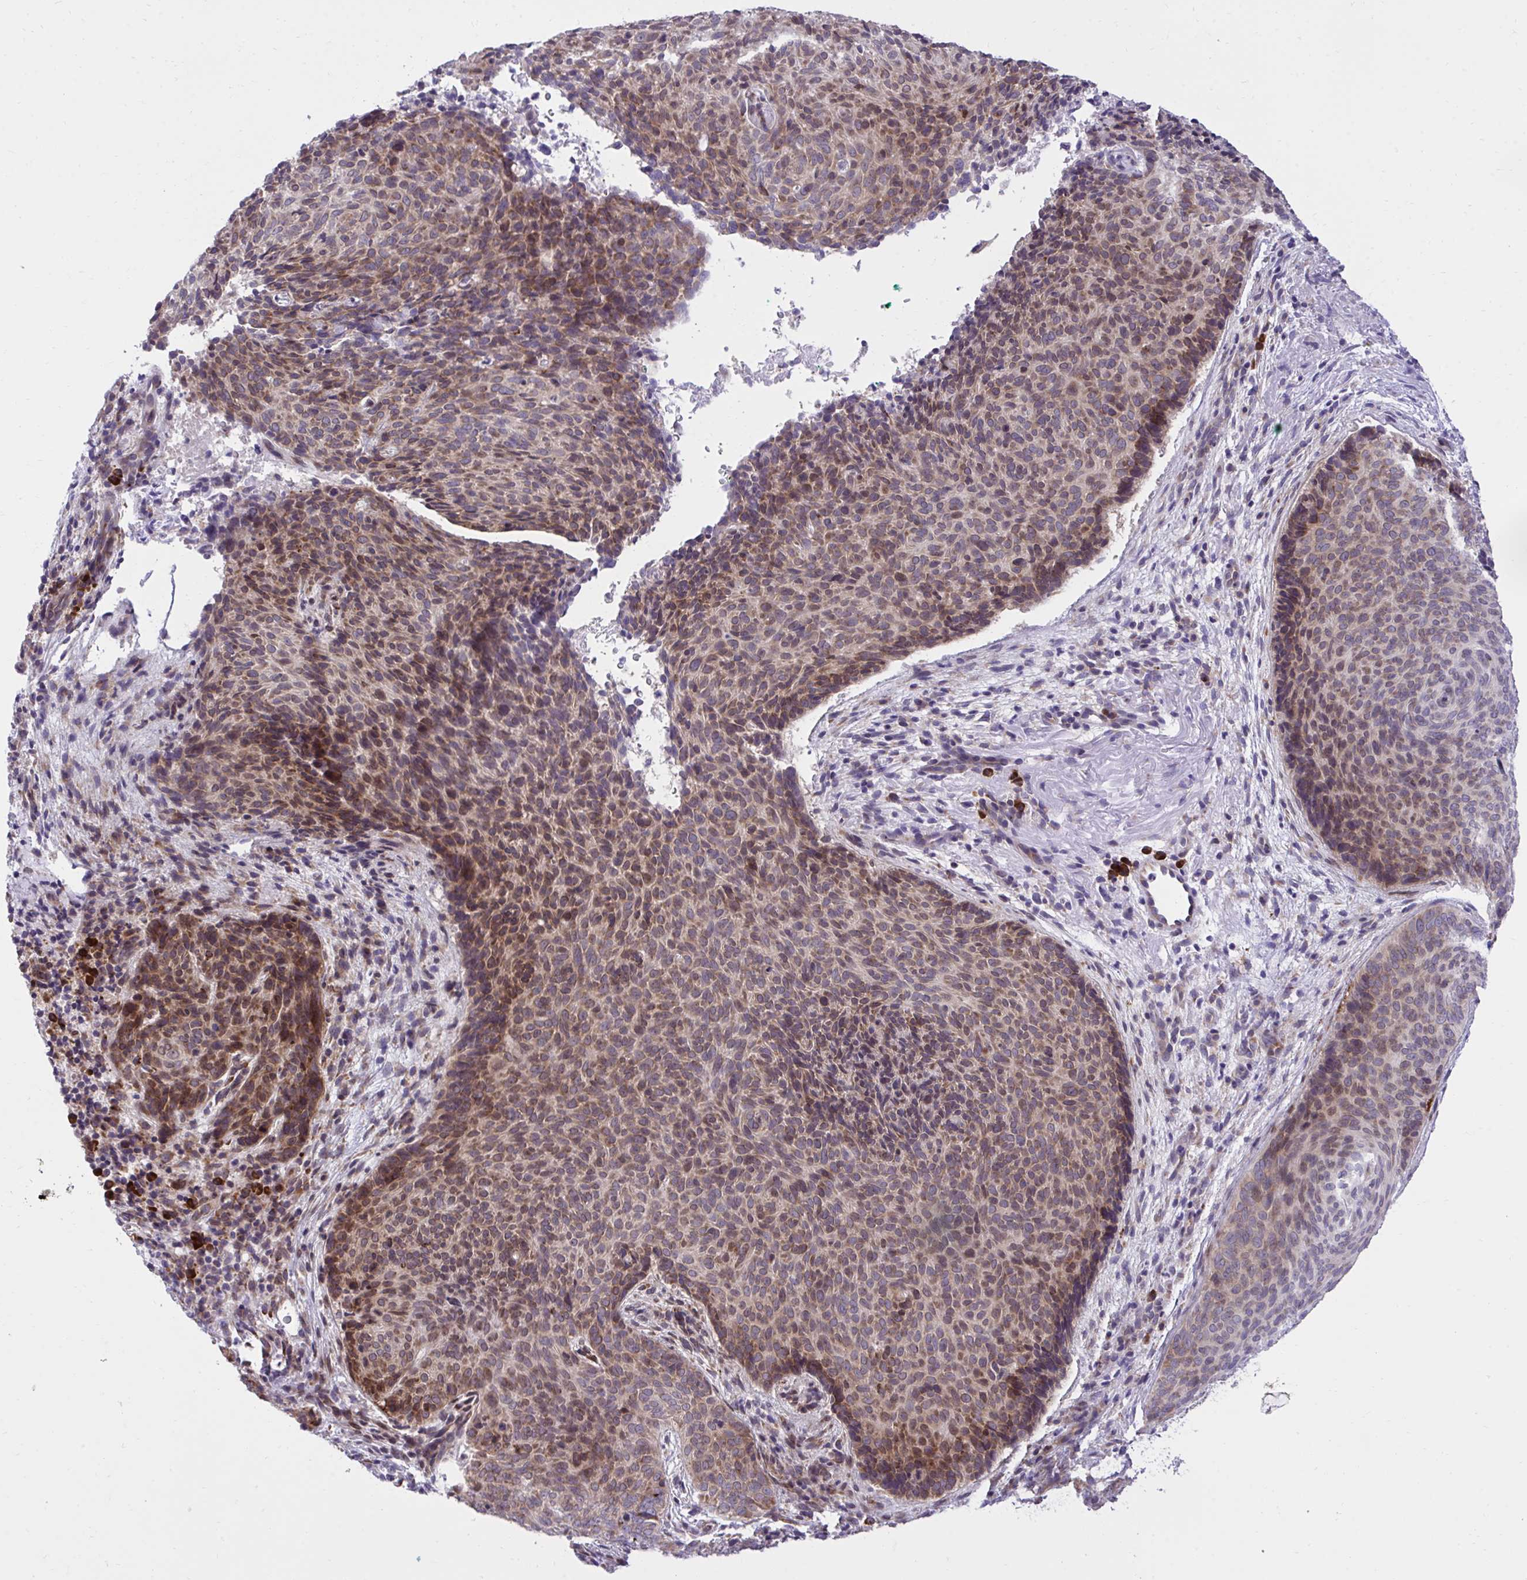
{"staining": {"intensity": "moderate", "quantity": ">75%", "location": "cytoplasmic/membranous"}, "tissue": "skin cancer", "cell_type": "Tumor cells", "image_type": "cancer", "snomed": [{"axis": "morphology", "description": "Basal cell carcinoma"}, {"axis": "topography", "description": "Skin"}, {"axis": "topography", "description": "Skin of head"}], "caption": "About >75% of tumor cells in human basal cell carcinoma (skin) show moderate cytoplasmic/membranous protein staining as visualized by brown immunohistochemical staining.", "gene": "RPS15", "patient": {"sex": "female", "age": 92}}